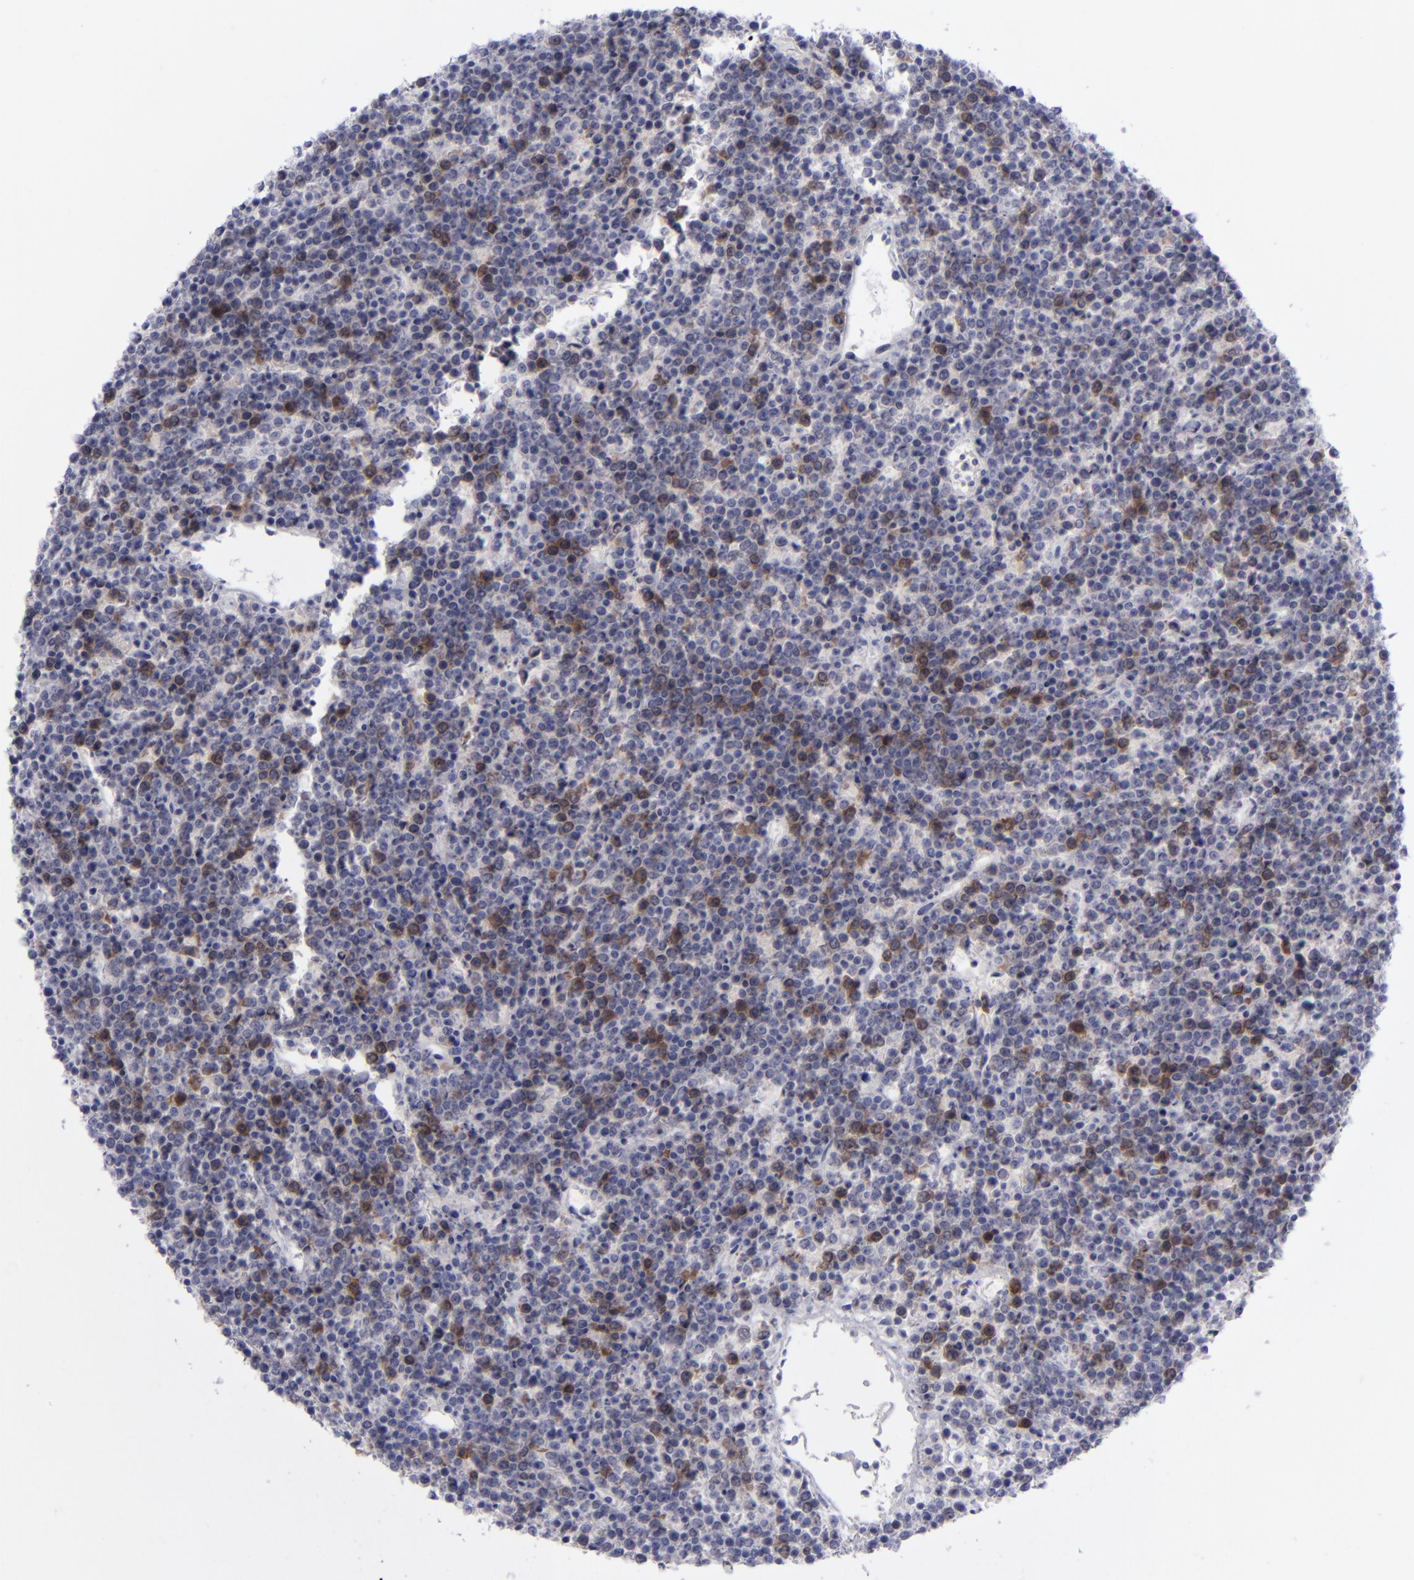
{"staining": {"intensity": "weak", "quantity": "25%-75%", "location": "cytoplasmic/membranous"}, "tissue": "lymphoma", "cell_type": "Tumor cells", "image_type": "cancer", "snomed": [{"axis": "morphology", "description": "Malignant lymphoma, non-Hodgkin's type, High grade"}, {"axis": "topography", "description": "Ovary"}], "caption": "Protein expression analysis of human high-grade malignant lymphoma, non-Hodgkin's type reveals weak cytoplasmic/membranous positivity in about 25%-75% of tumor cells.", "gene": "AURKA", "patient": {"sex": "female", "age": 56}}